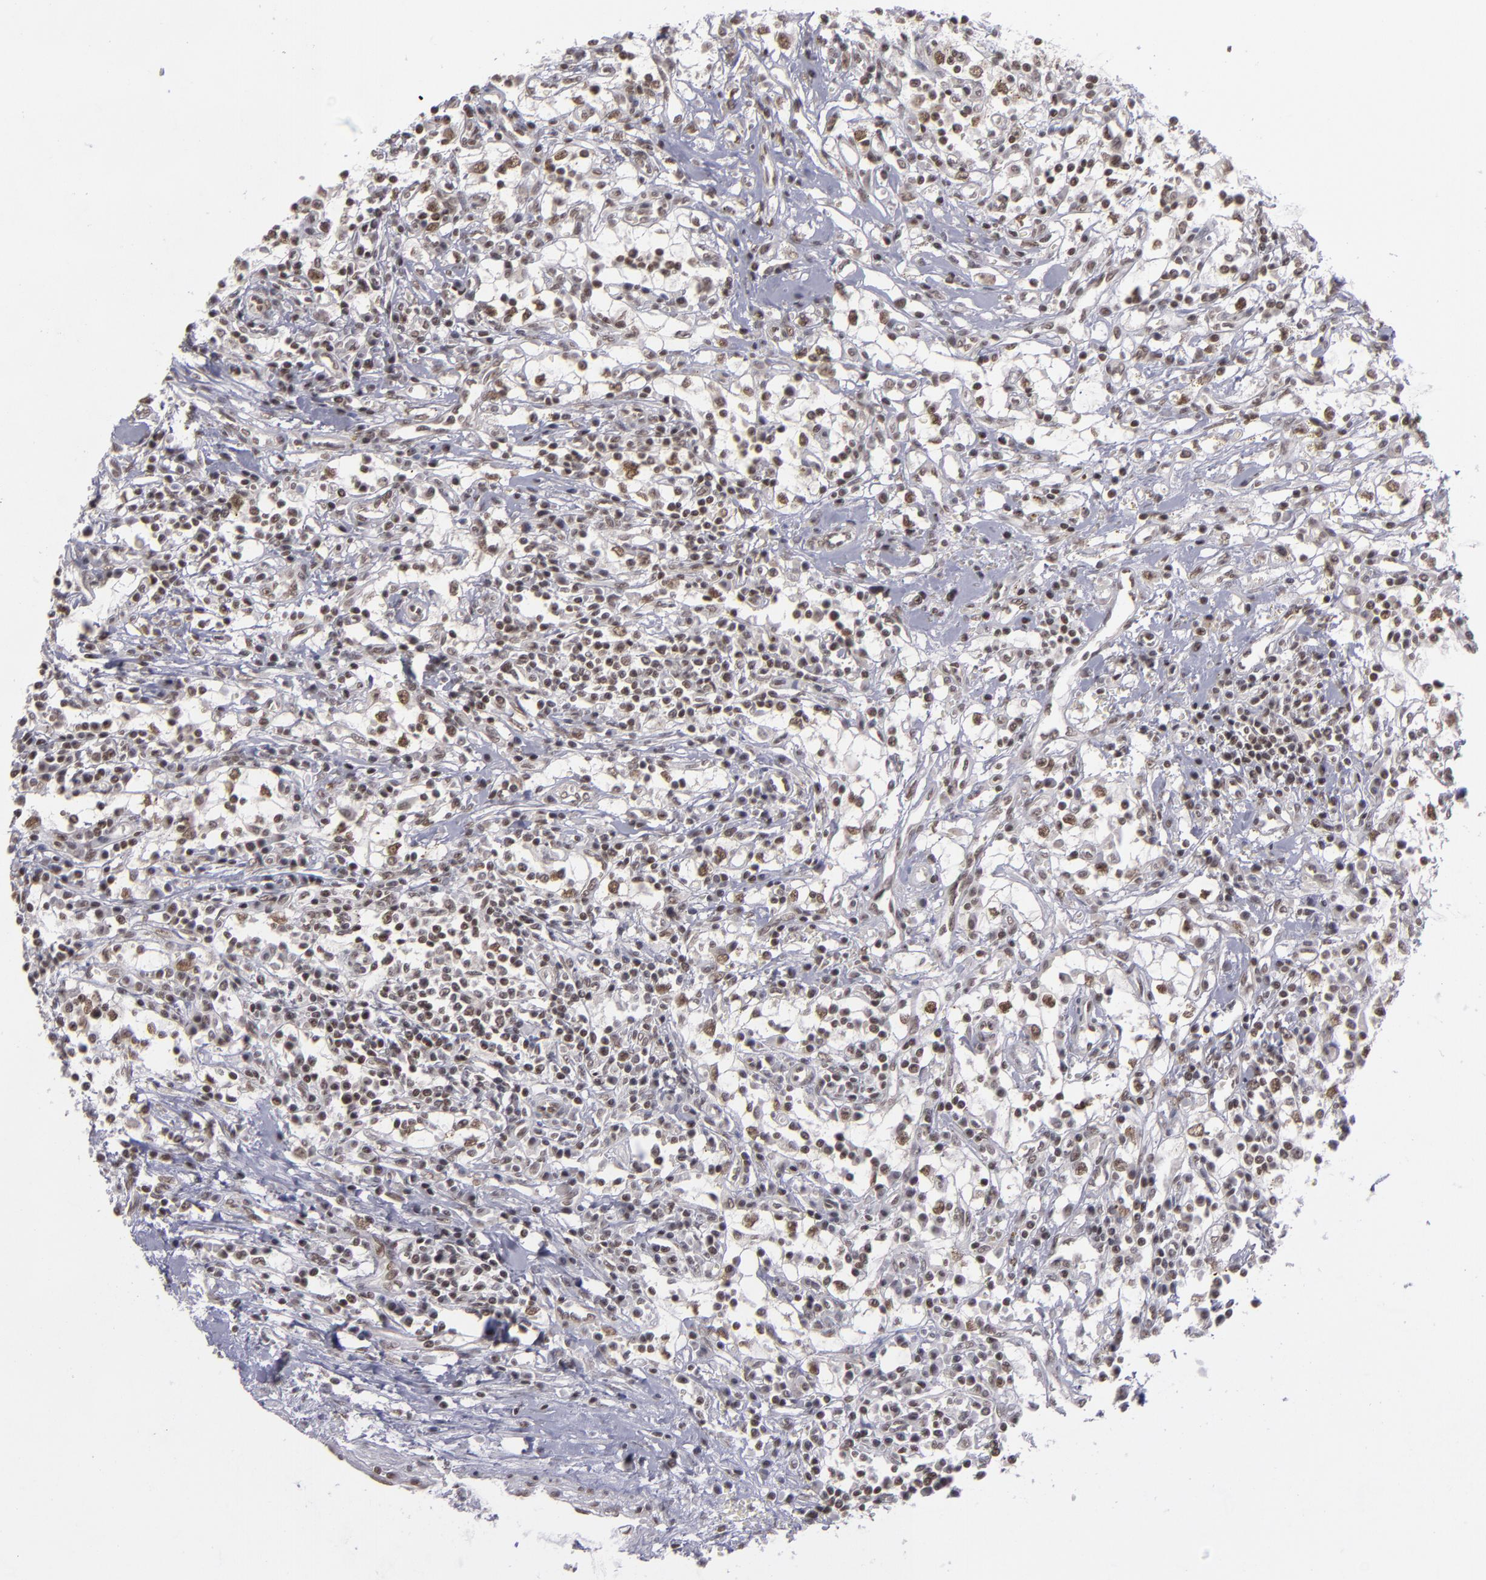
{"staining": {"intensity": "moderate", "quantity": "25%-75%", "location": "nuclear"}, "tissue": "renal cancer", "cell_type": "Tumor cells", "image_type": "cancer", "snomed": [{"axis": "morphology", "description": "Adenocarcinoma, NOS"}, {"axis": "topography", "description": "Kidney"}], "caption": "Immunohistochemistry (IHC) (DAB (3,3'-diaminobenzidine)) staining of human renal adenocarcinoma shows moderate nuclear protein positivity in approximately 25%-75% of tumor cells. (DAB = brown stain, brightfield microscopy at high magnification).", "gene": "MLLT3", "patient": {"sex": "male", "age": 82}}